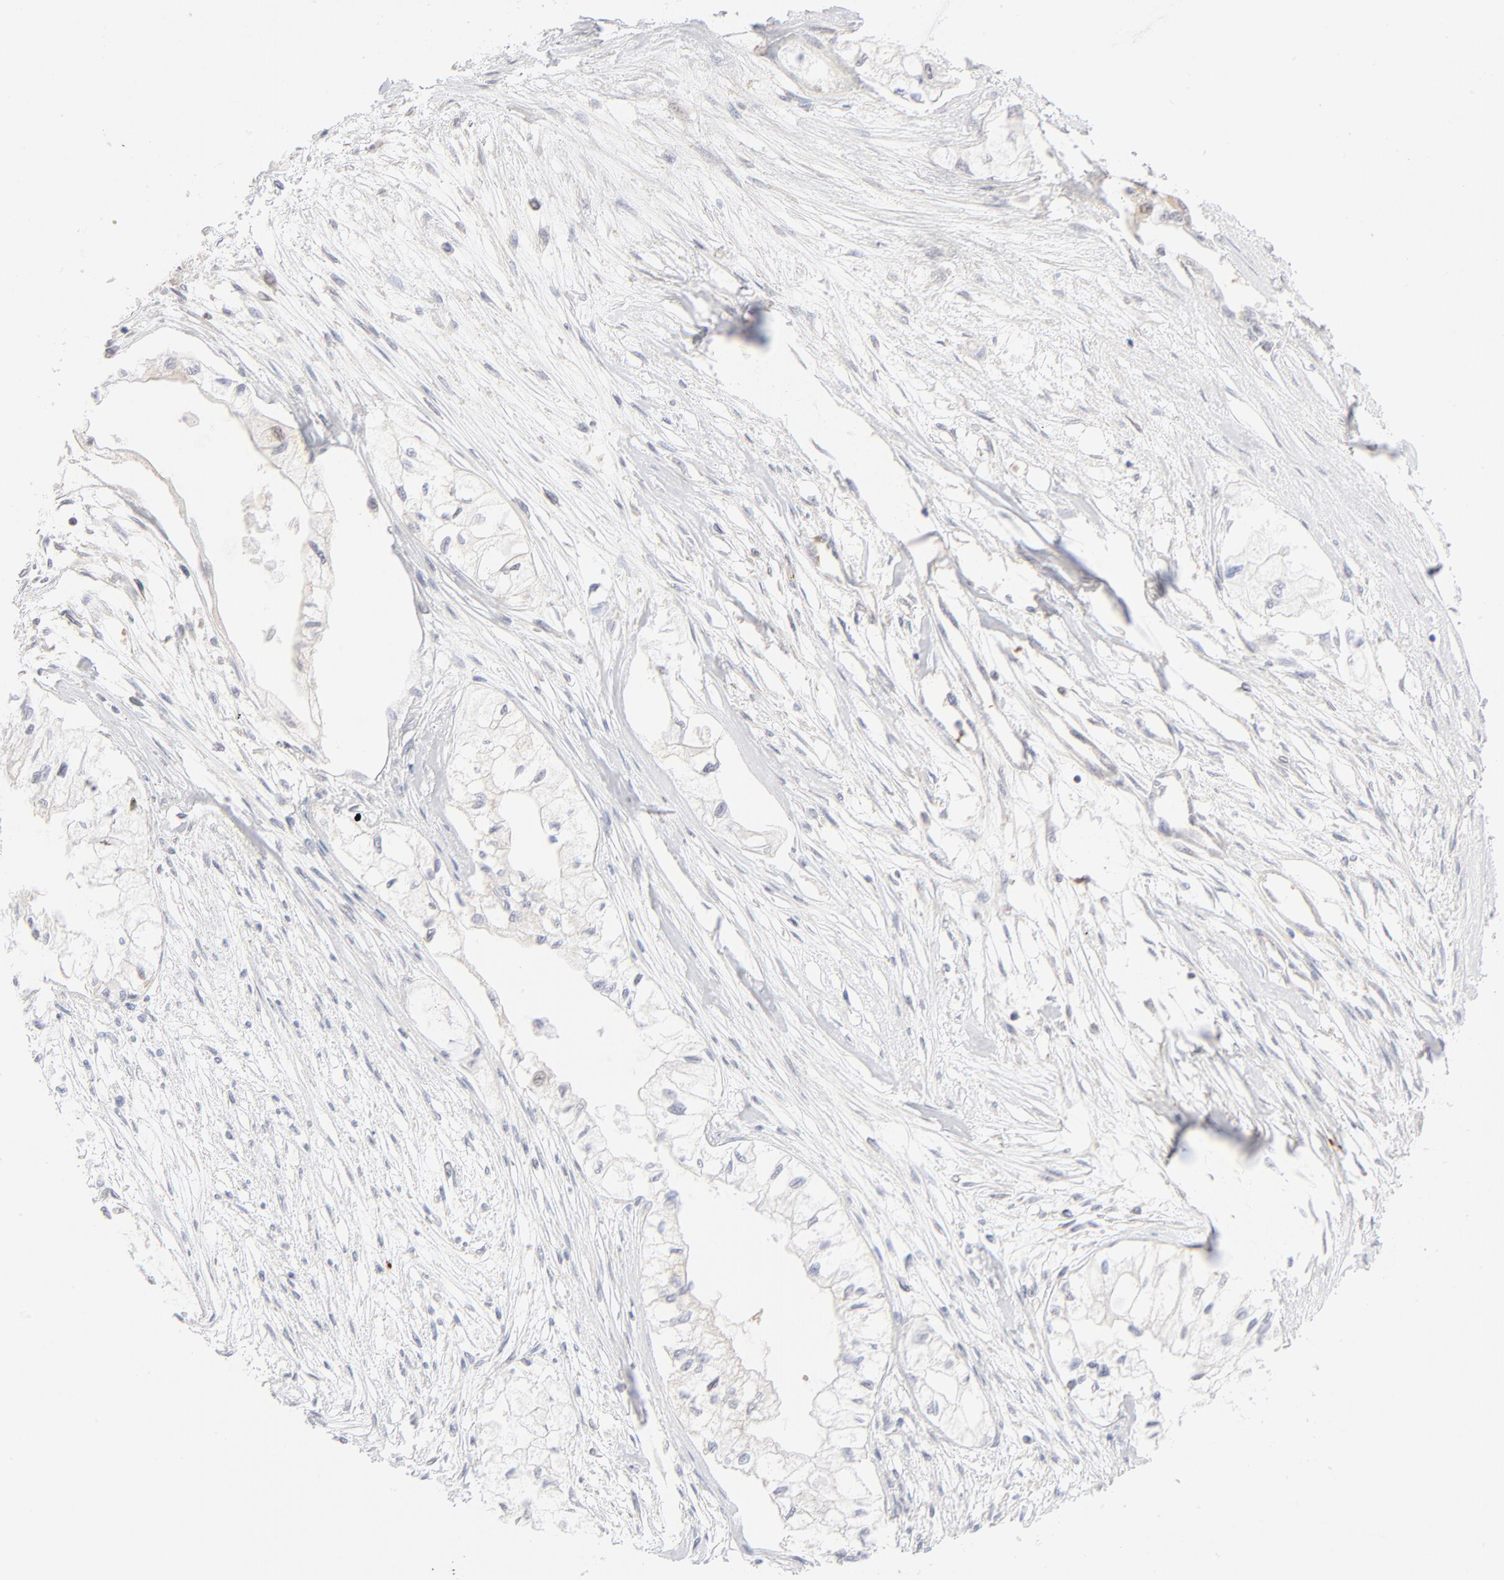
{"staining": {"intensity": "negative", "quantity": "none", "location": "none"}, "tissue": "pancreatic cancer", "cell_type": "Tumor cells", "image_type": "cancer", "snomed": [{"axis": "morphology", "description": "Adenocarcinoma, NOS"}, {"axis": "topography", "description": "Pancreas"}], "caption": "DAB immunohistochemical staining of human pancreatic cancer (adenocarcinoma) exhibits no significant expression in tumor cells. (IHC, brightfield microscopy, high magnification).", "gene": "SPTB", "patient": {"sex": "male", "age": 79}}